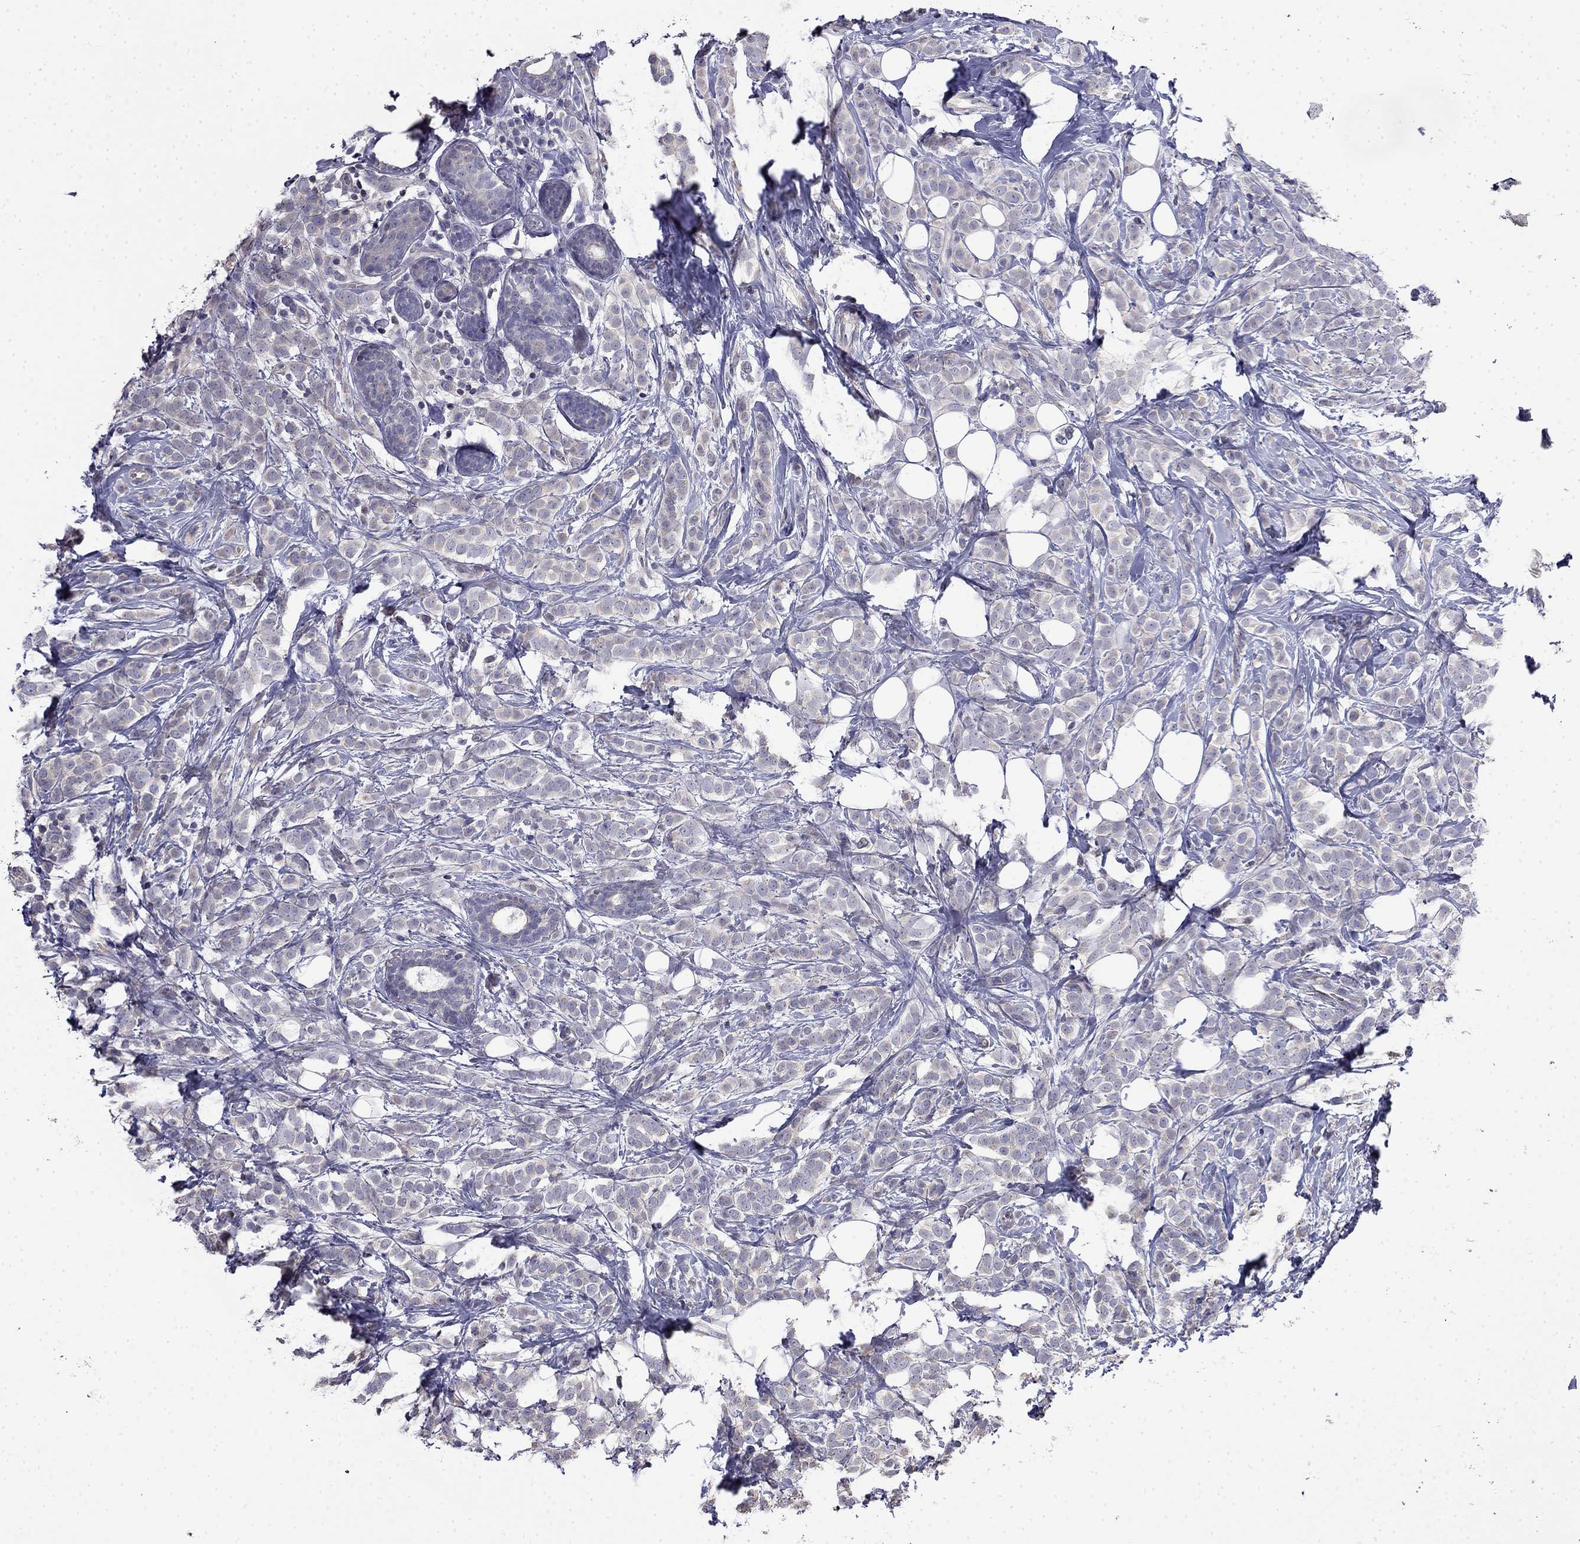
{"staining": {"intensity": "weak", "quantity": "<25%", "location": "cytoplasmic/membranous"}, "tissue": "breast cancer", "cell_type": "Tumor cells", "image_type": "cancer", "snomed": [{"axis": "morphology", "description": "Lobular carcinoma"}, {"axis": "topography", "description": "Breast"}], "caption": "Breast lobular carcinoma stained for a protein using IHC exhibits no staining tumor cells.", "gene": "GUCA1B", "patient": {"sex": "female", "age": 49}}